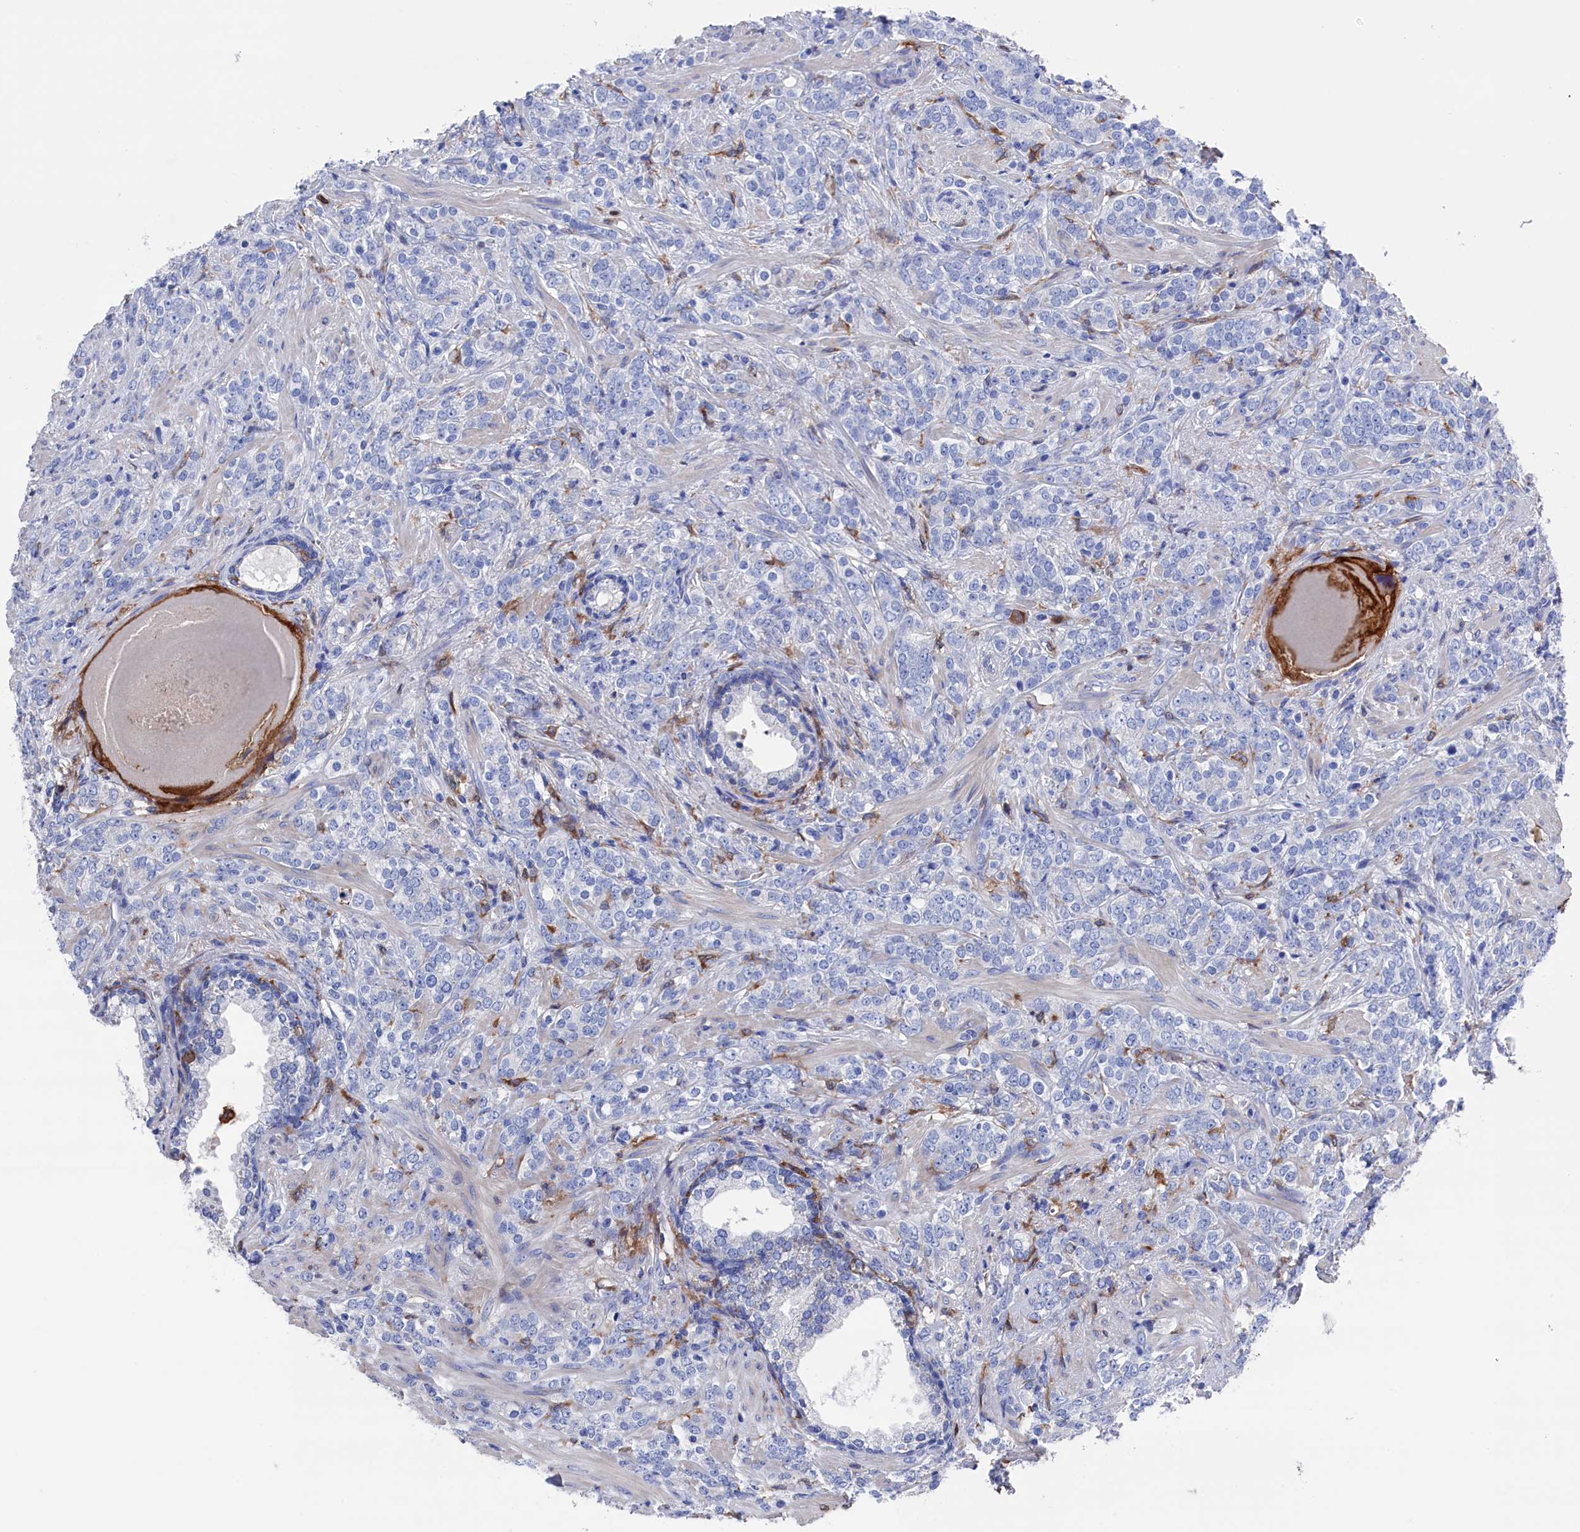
{"staining": {"intensity": "negative", "quantity": "none", "location": "none"}, "tissue": "prostate cancer", "cell_type": "Tumor cells", "image_type": "cancer", "snomed": [{"axis": "morphology", "description": "Adenocarcinoma, High grade"}, {"axis": "topography", "description": "Prostate"}], "caption": "IHC histopathology image of neoplastic tissue: high-grade adenocarcinoma (prostate) stained with DAB shows no significant protein expression in tumor cells.", "gene": "TYROBP", "patient": {"sex": "male", "age": 64}}